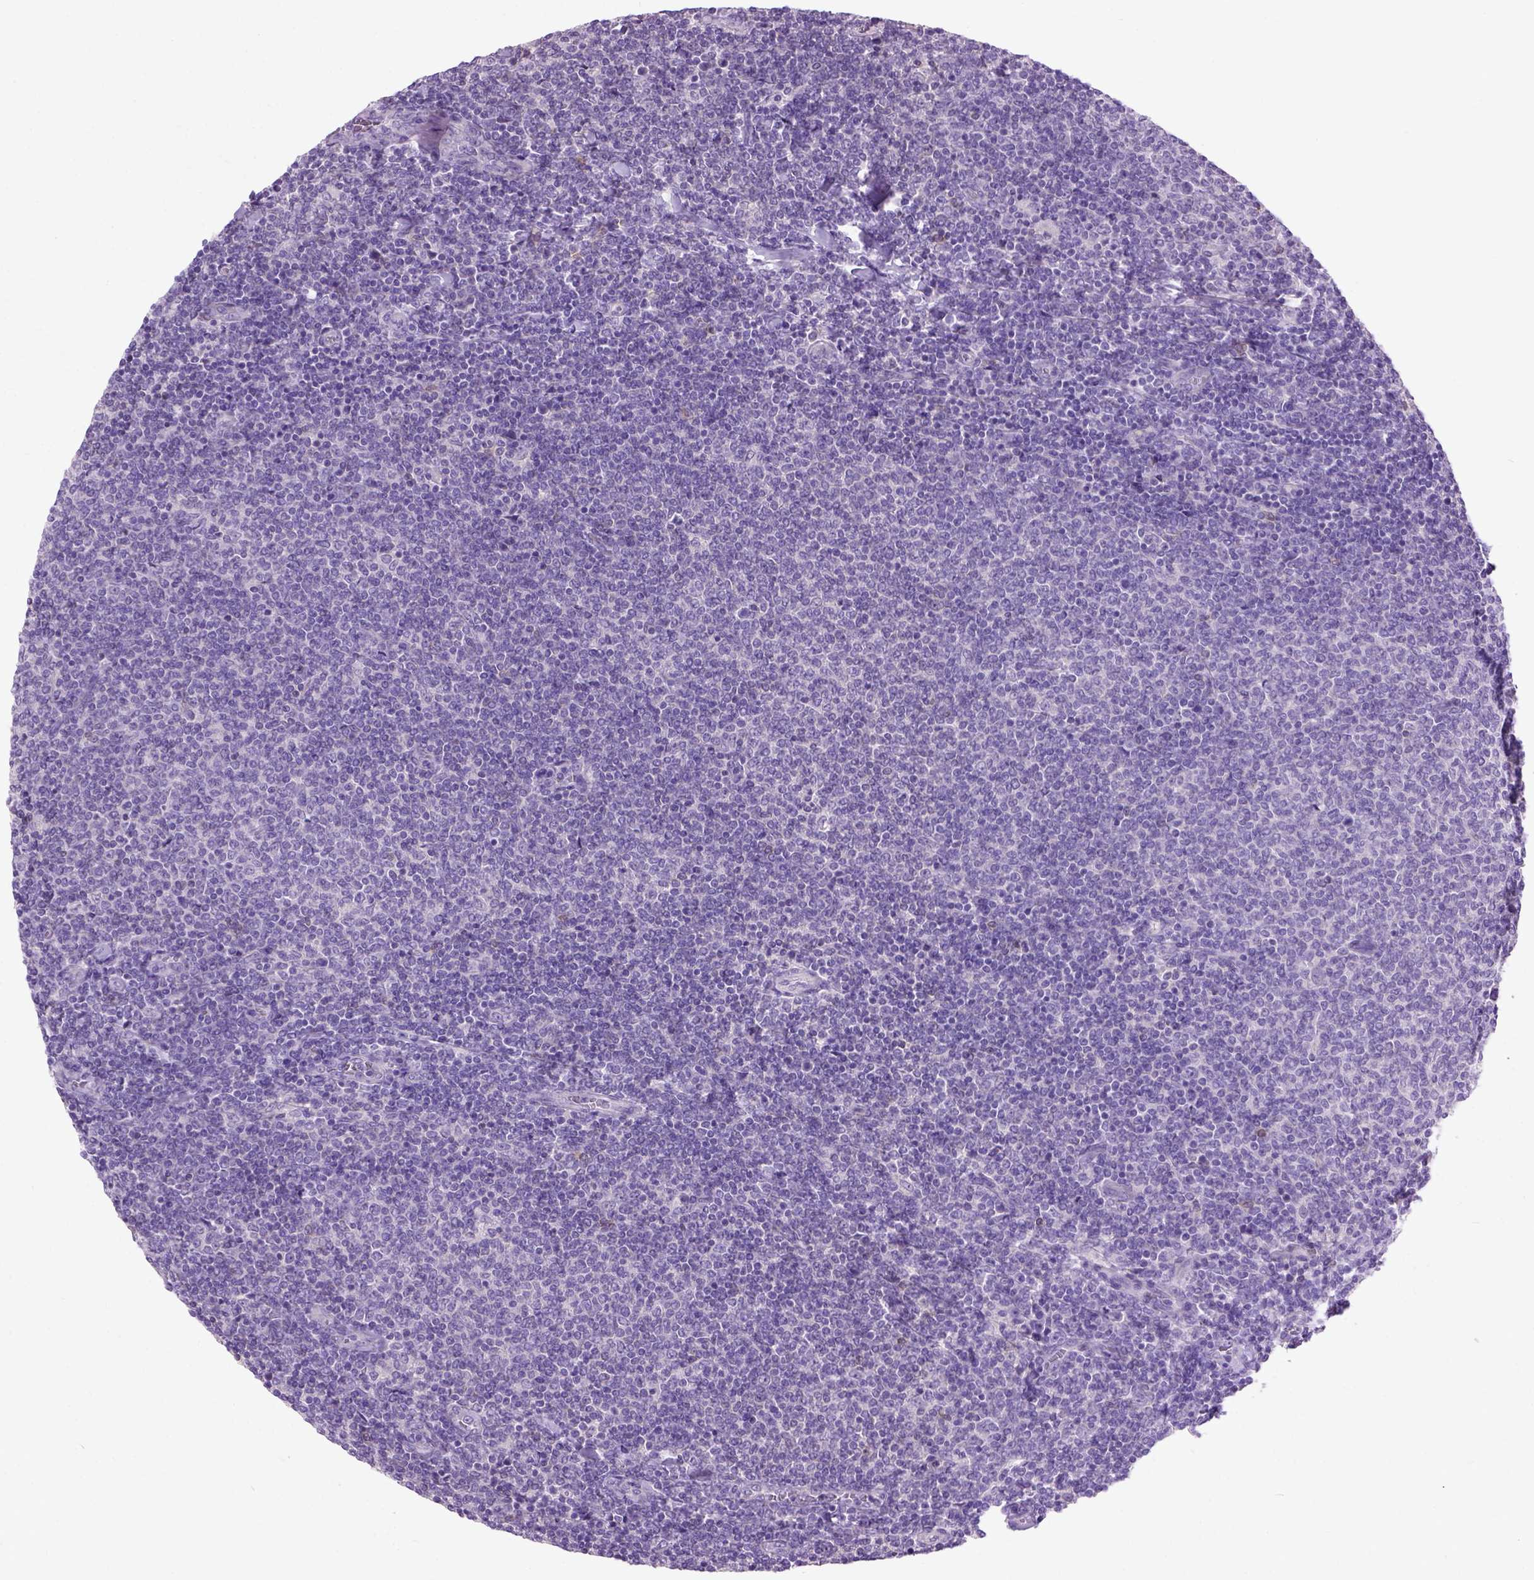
{"staining": {"intensity": "negative", "quantity": "none", "location": "none"}, "tissue": "lymphoma", "cell_type": "Tumor cells", "image_type": "cancer", "snomed": [{"axis": "morphology", "description": "Malignant lymphoma, non-Hodgkin's type, Low grade"}, {"axis": "topography", "description": "Lymph node"}], "caption": "Immunohistochemical staining of low-grade malignant lymphoma, non-Hodgkin's type demonstrates no significant positivity in tumor cells.", "gene": "MAPT", "patient": {"sex": "male", "age": 52}}